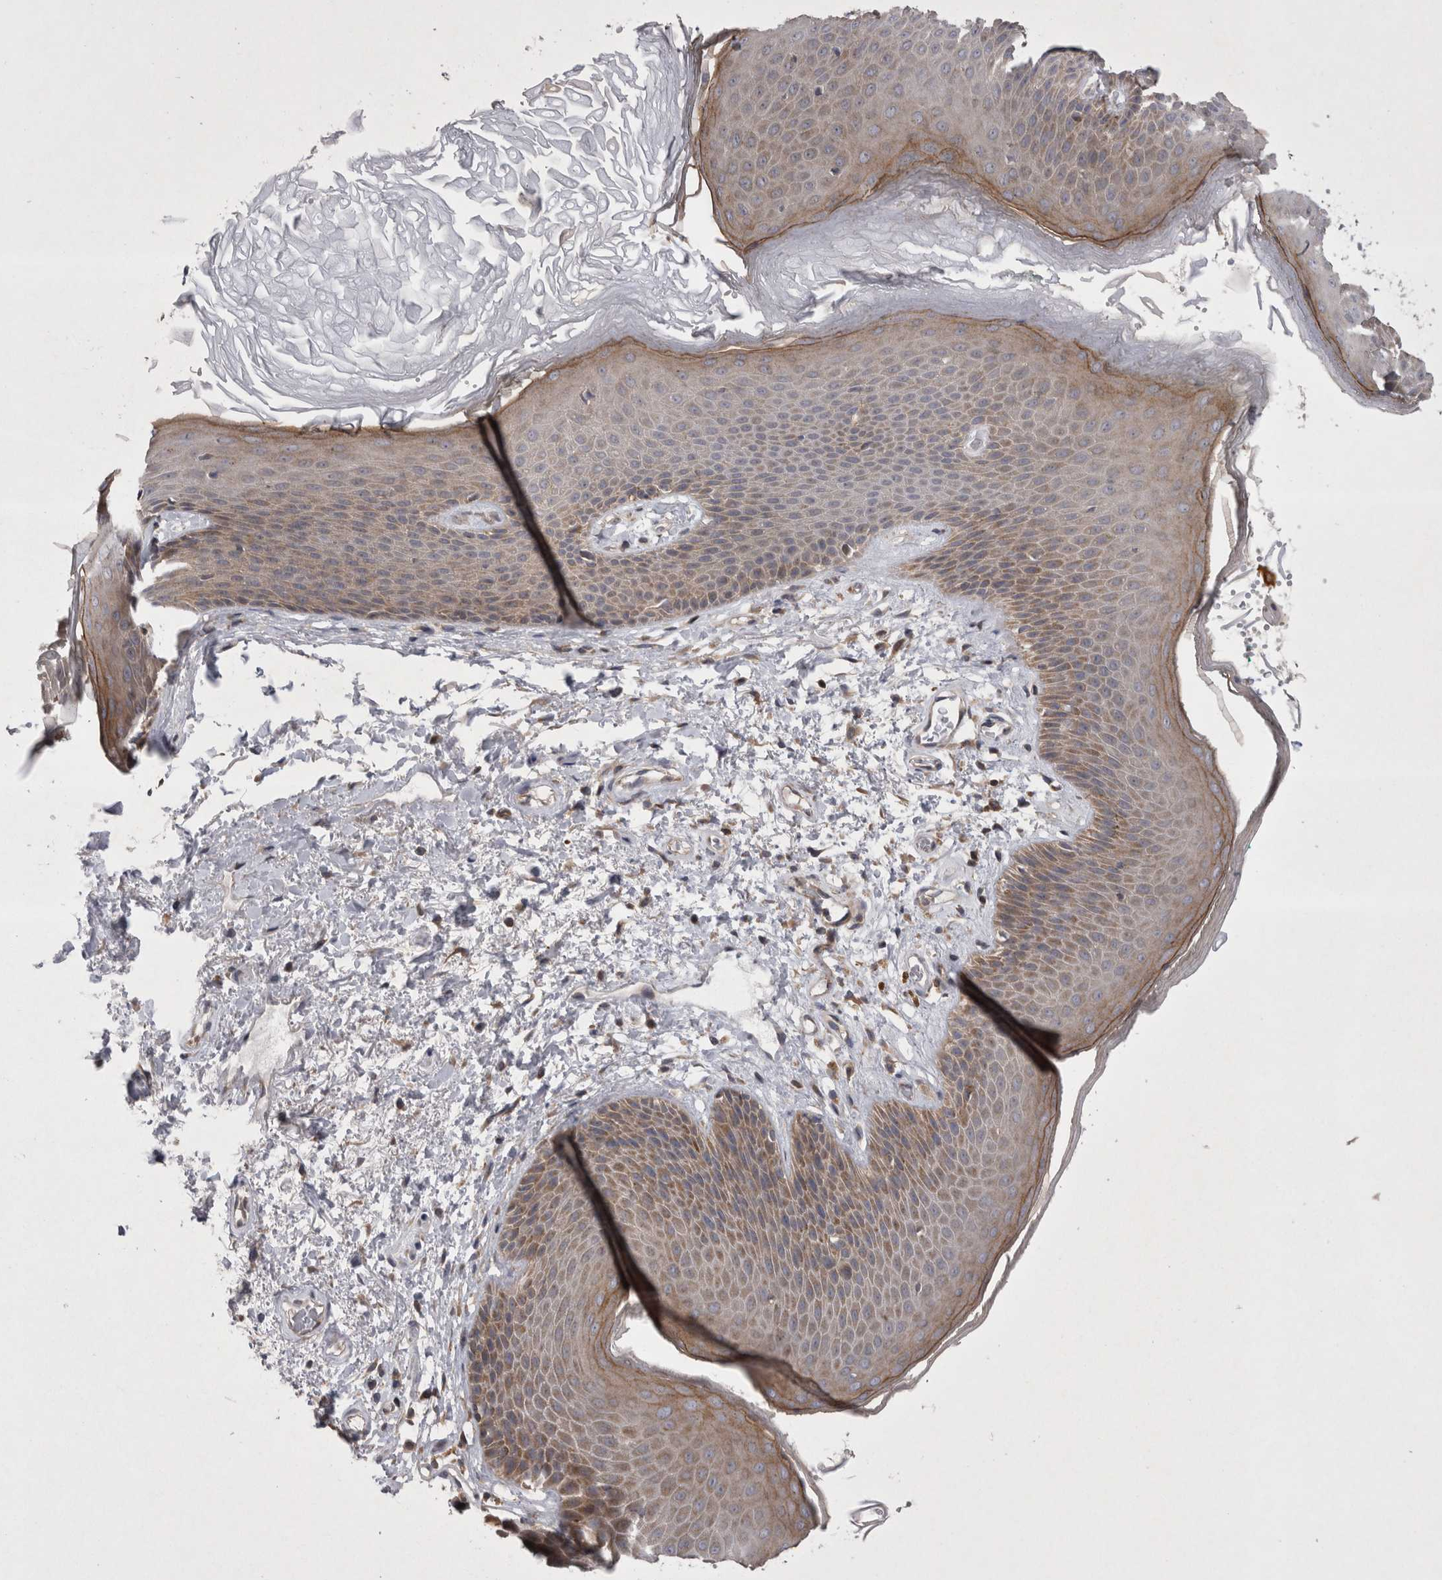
{"staining": {"intensity": "moderate", "quantity": "<25%", "location": "cytoplasmic/membranous"}, "tissue": "skin", "cell_type": "Epidermal cells", "image_type": "normal", "snomed": [{"axis": "morphology", "description": "Normal tissue, NOS"}, {"axis": "topography", "description": "Anal"}], "caption": "Skin stained for a protein displays moderate cytoplasmic/membranous positivity in epidermal cells.", "gene": "TSPOAP1", "patient": {"sex": "male", "age": 74}}